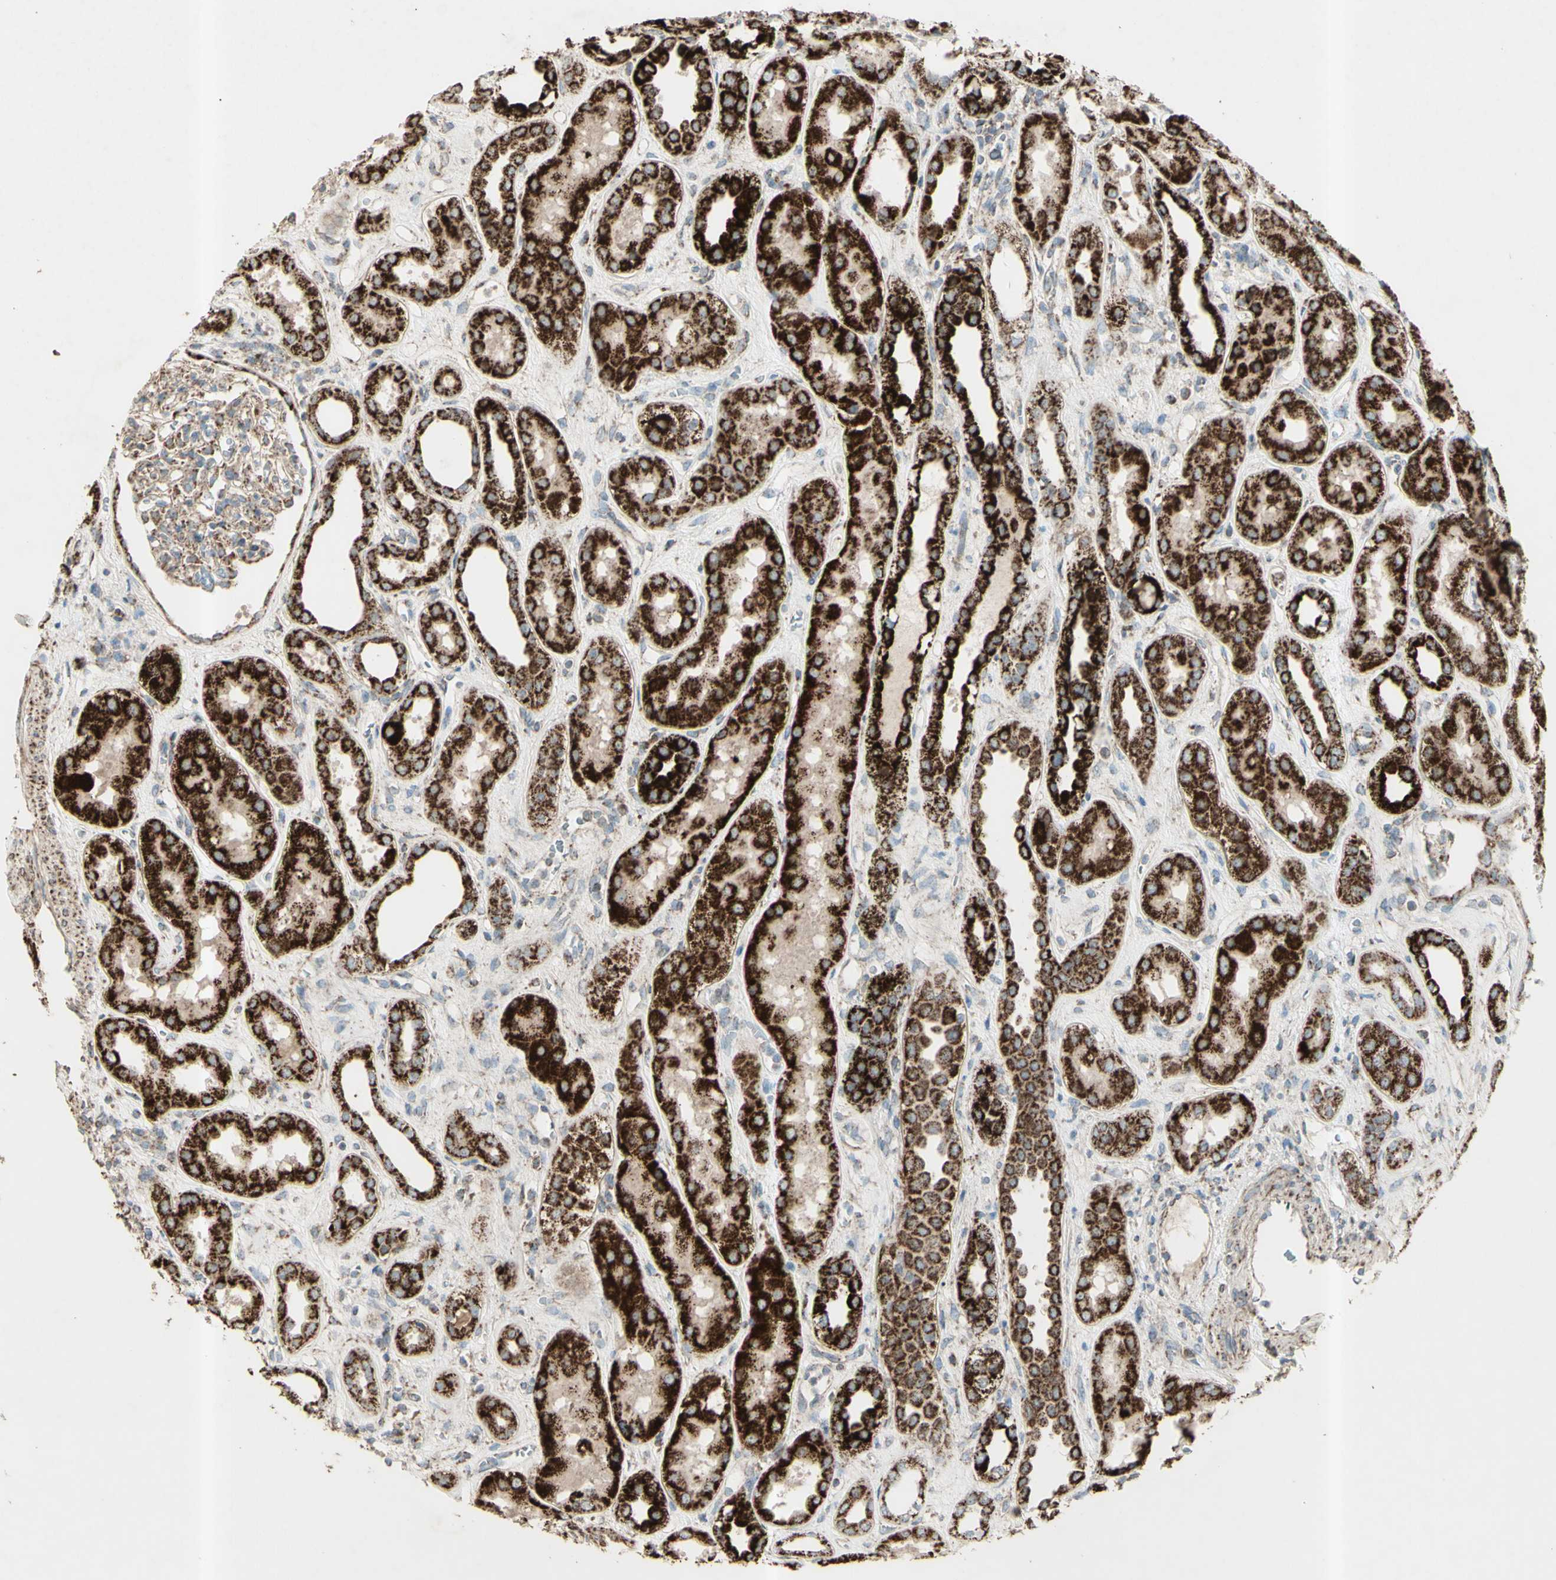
{"staining": {"intensity": "moderate", "quantity": ">75%", "location": "cytoplasmic/membranous"}, "tissue": "kidney", "cell_type": "Cells in glomeruli", "image_type": "normal", "snomed": [{"axis": "morphology", "description": "Normal tissue, NOS"}, {"axis": "topography", "description": "Kidney"}], "caption": "Protein expression by IHC reveals moderate cytoplasmic/membranous expression in approximately >75% of cells in glomeruli in normal kidney.", "gene": "RHOT1", "patient": {"sex": "male", "age": 59}}